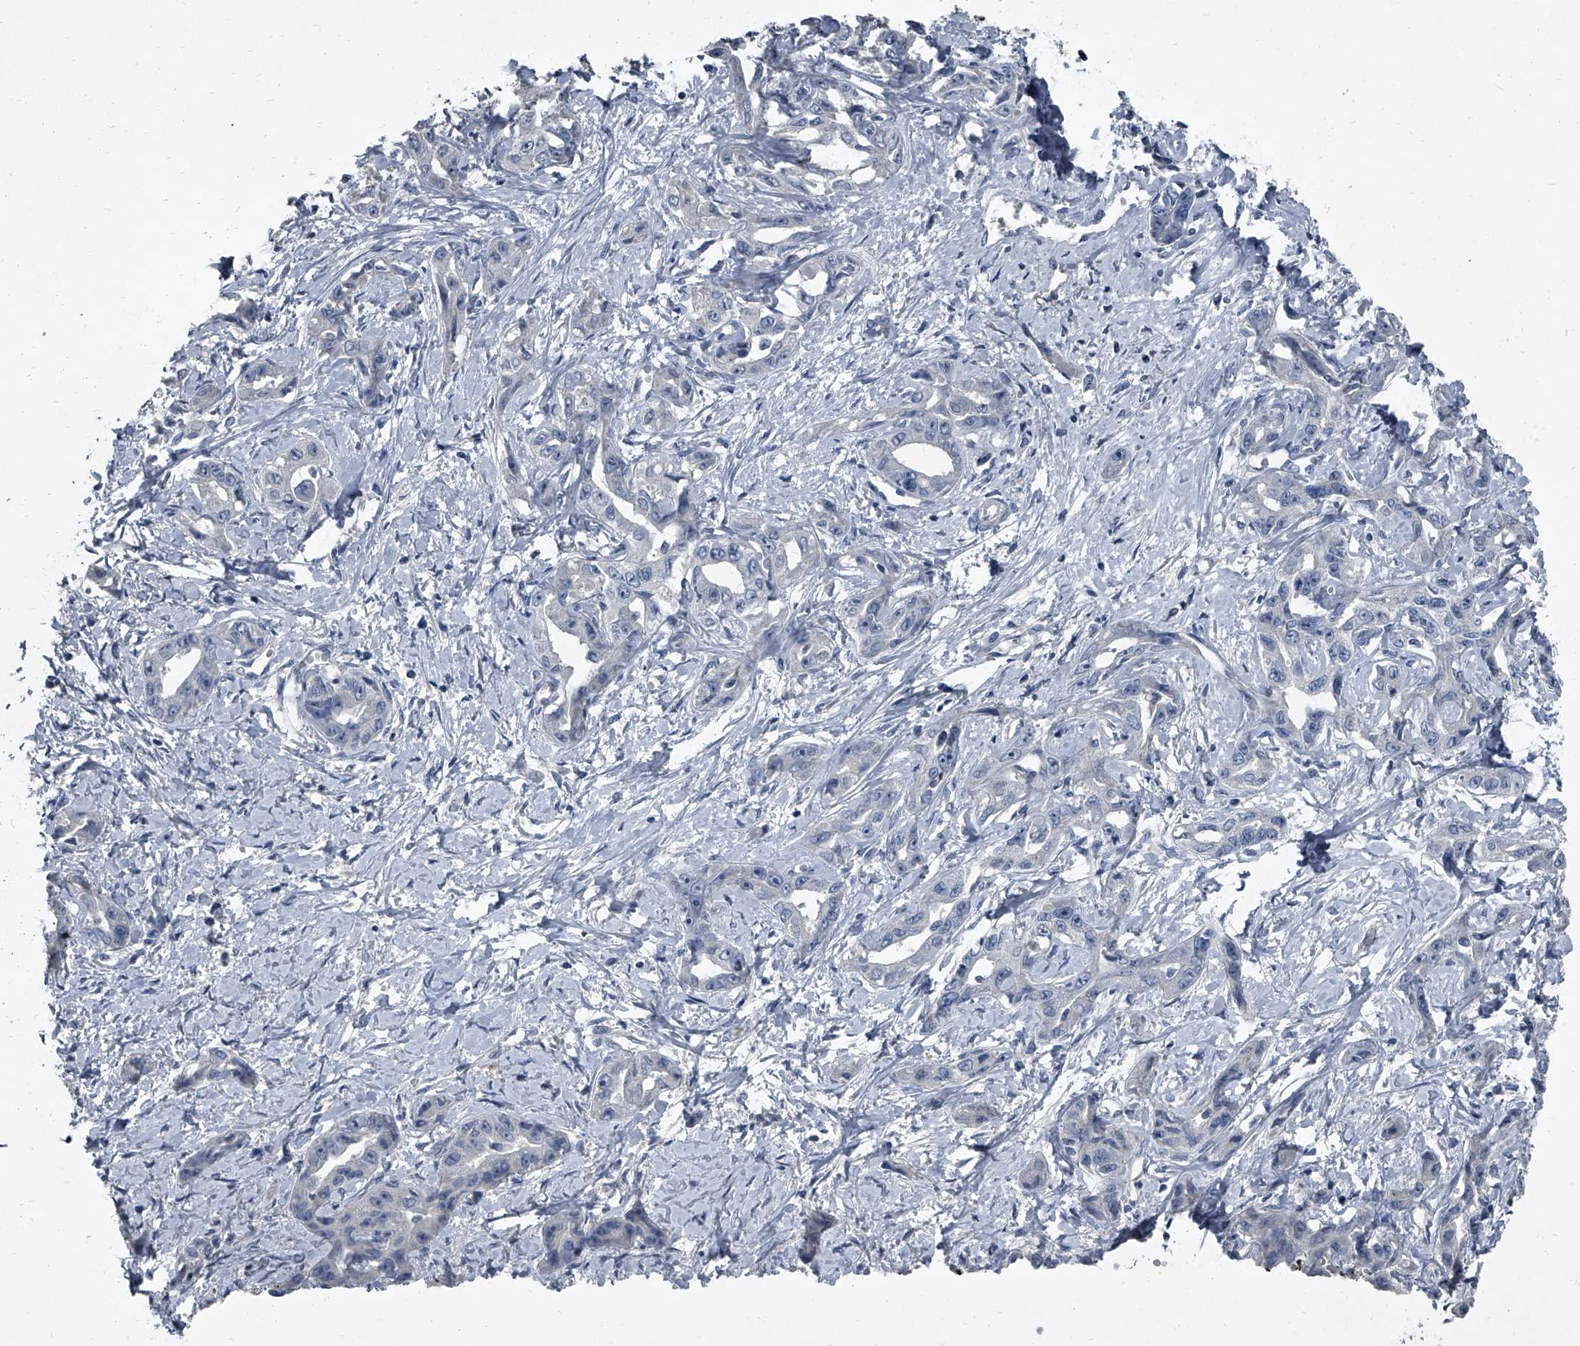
{"staining": {"intensity": "negative", "quantity": "none", "location": "none"}, "tissue": "liver cancer", "cell_type": "Tumor cells", "image_type": "cancer", "snomed": [{"axis": "morphology", "description": "Cholangiocarcinoma"}, {"axis": "topography", "description": "Liver"}], "caption": "This micrograph is of cholangiocarcinoma (liver) stained with IHC to label a protein in brown with the nuclei are counter-stained blue. There is no expression in tumor cells.", "gene": "HEPHL1", "patient": {"sex": "male", "age": 59}}